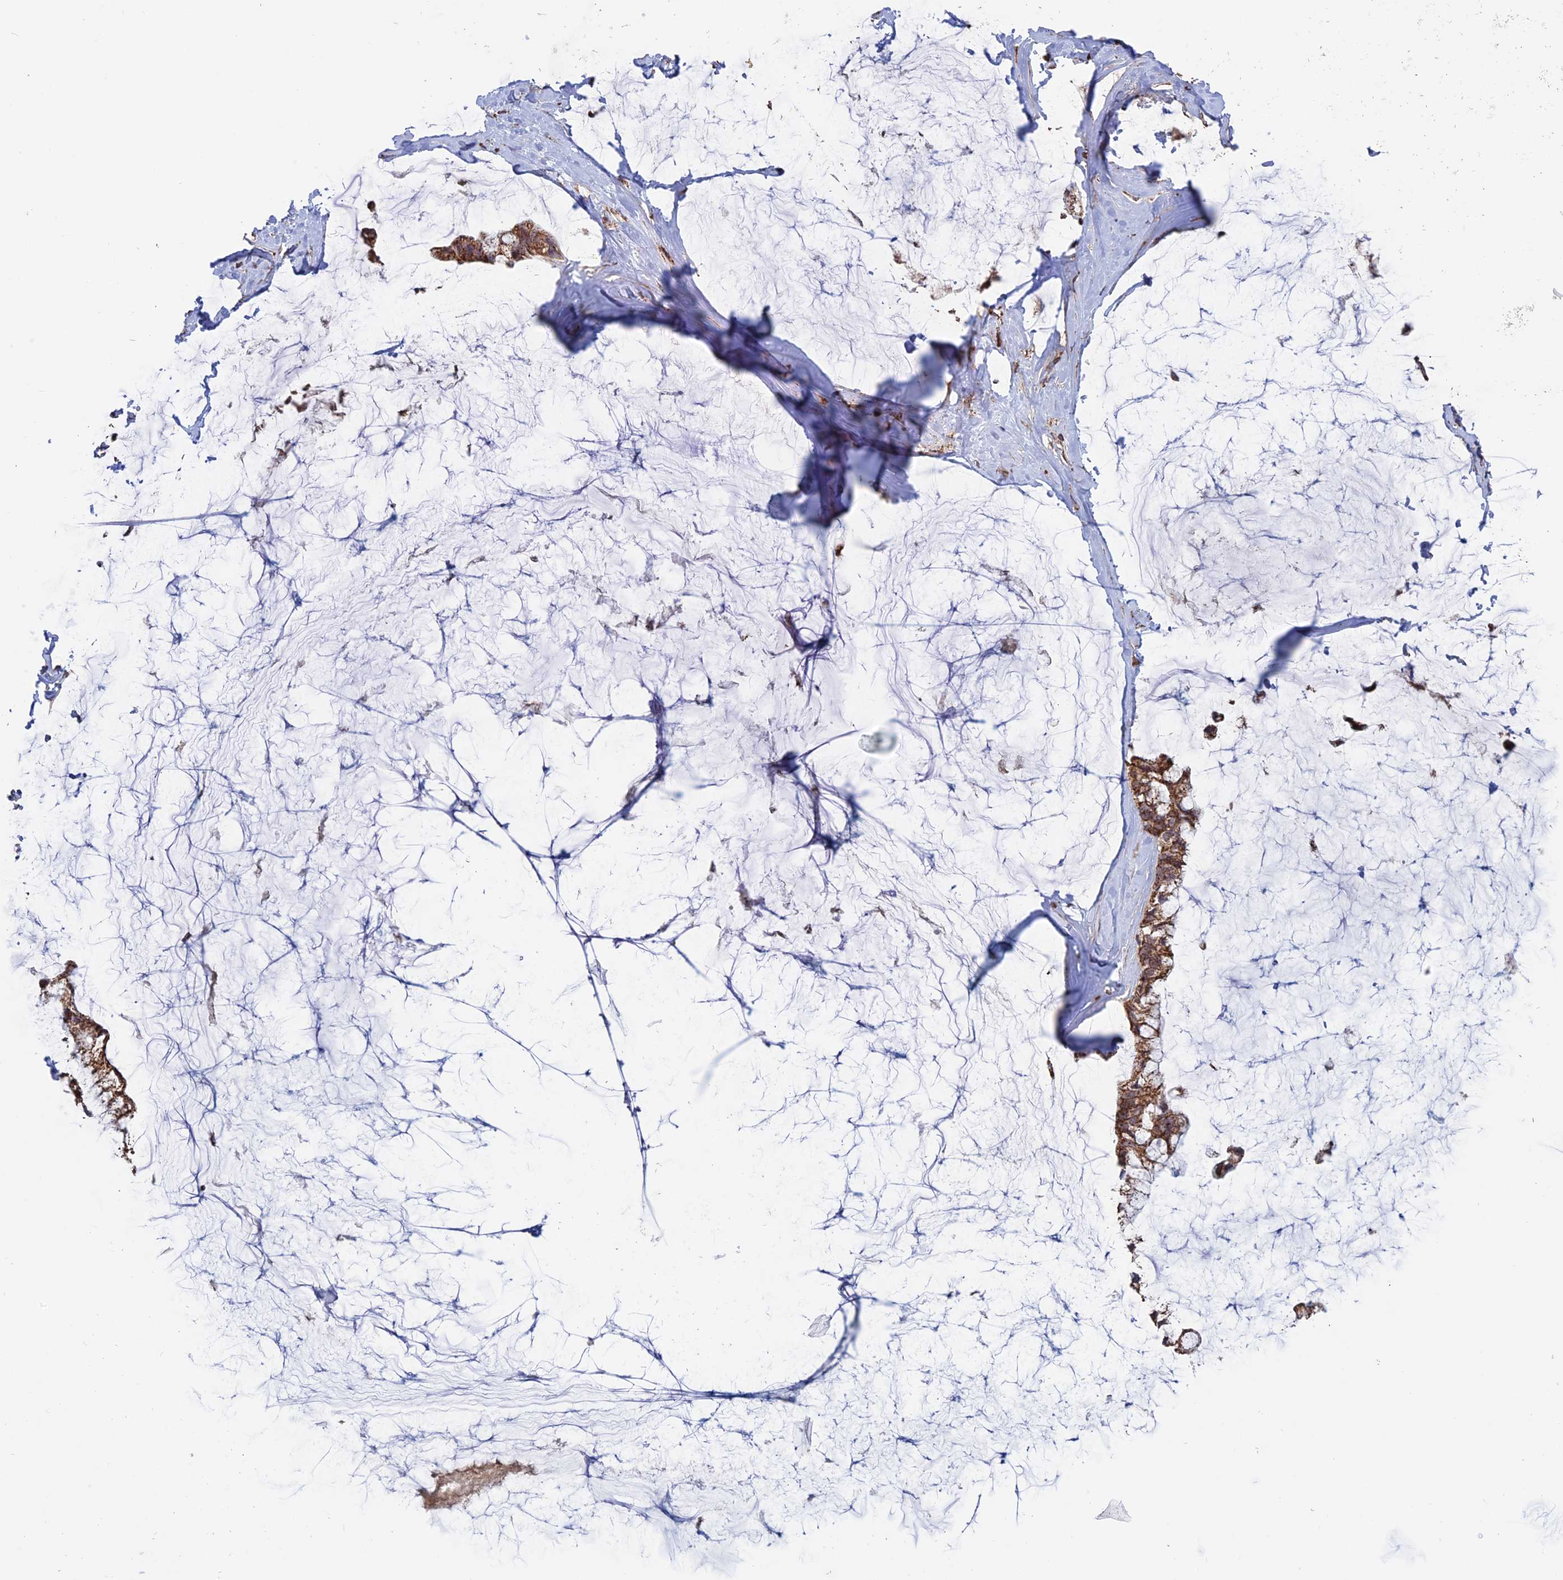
{"staining": {"intensity": "moderate", "quantity": ">75%", "location": "cytoplasmic/membranous"}, "tissue": "ovarian cancer", "cell_type": "Tumor cells", "image_type": "cancer", "snomed": [{"axis": "morphology", "description": "Cystadenocarcinoma, mucinous, NOS"}, {"axis": "topography", "description": "Ovary"}], "caption": "Immunohistochemical staining of ovarian cancer (mucinous cystadenocarcinoma) displays moderate cytoplasmic/membranous protein staining in about >75% of tumor cells.", "gene": "DTYMK", "patient": {"sex": "female", "age": 39}}